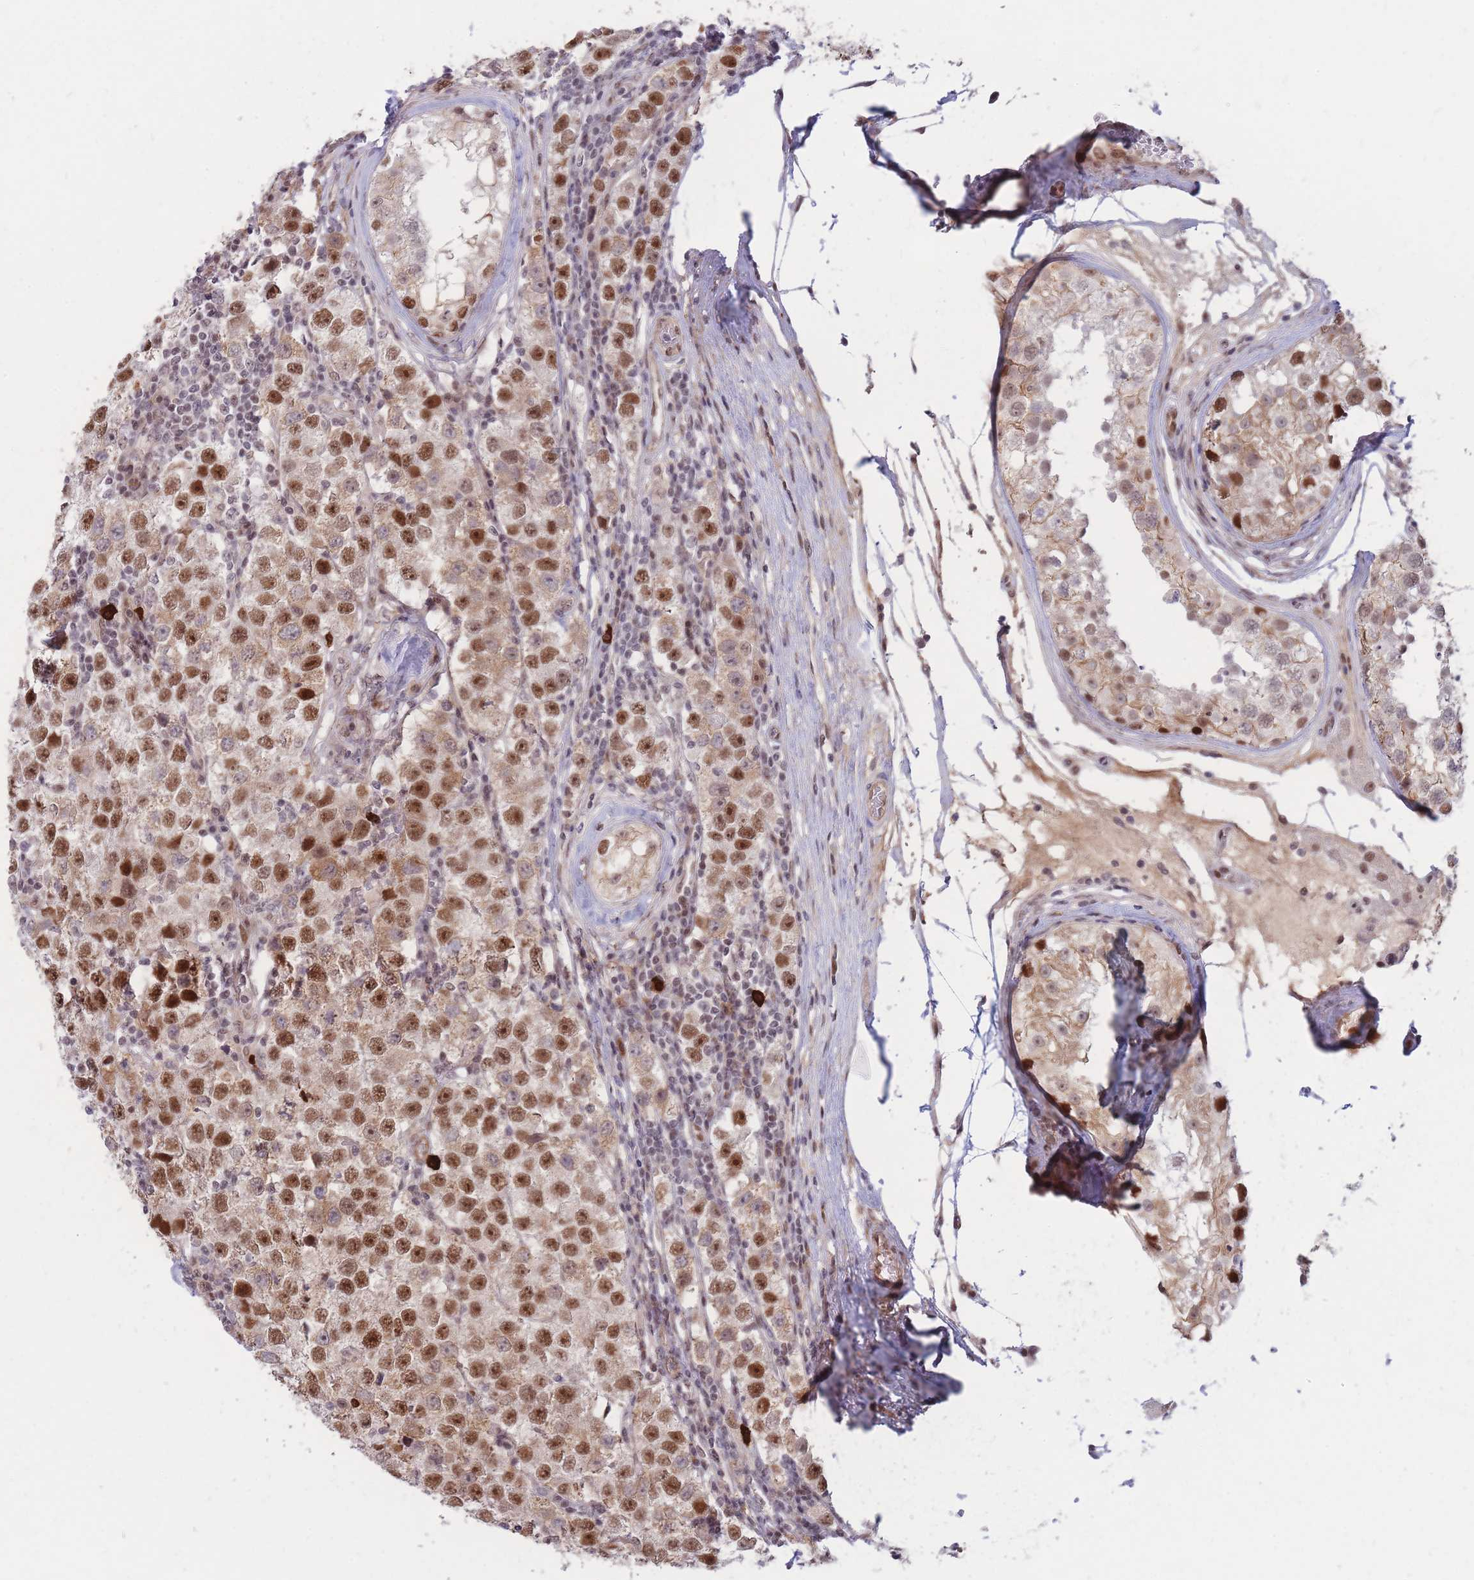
{"staining": {"intensity": "moderate", "quantity": ">75%", "location": "nuclear"}, "tissue": "testis cancer", "cell_type": "Tumor cells", "image_type": "cancer", "snomed": [{"axis": "morphology", "description": "Seminoma, NOS"}, {"axis": "topography", "description": "Testis"}], "caption": "Immunohistochemical staining of human testis seminoma reveals medium levels of moderate nuclear protein staining in approximately >75% of tumor cells.", "gene": "ERICH6B", "patient": {"sex": "male", "age": 34}}